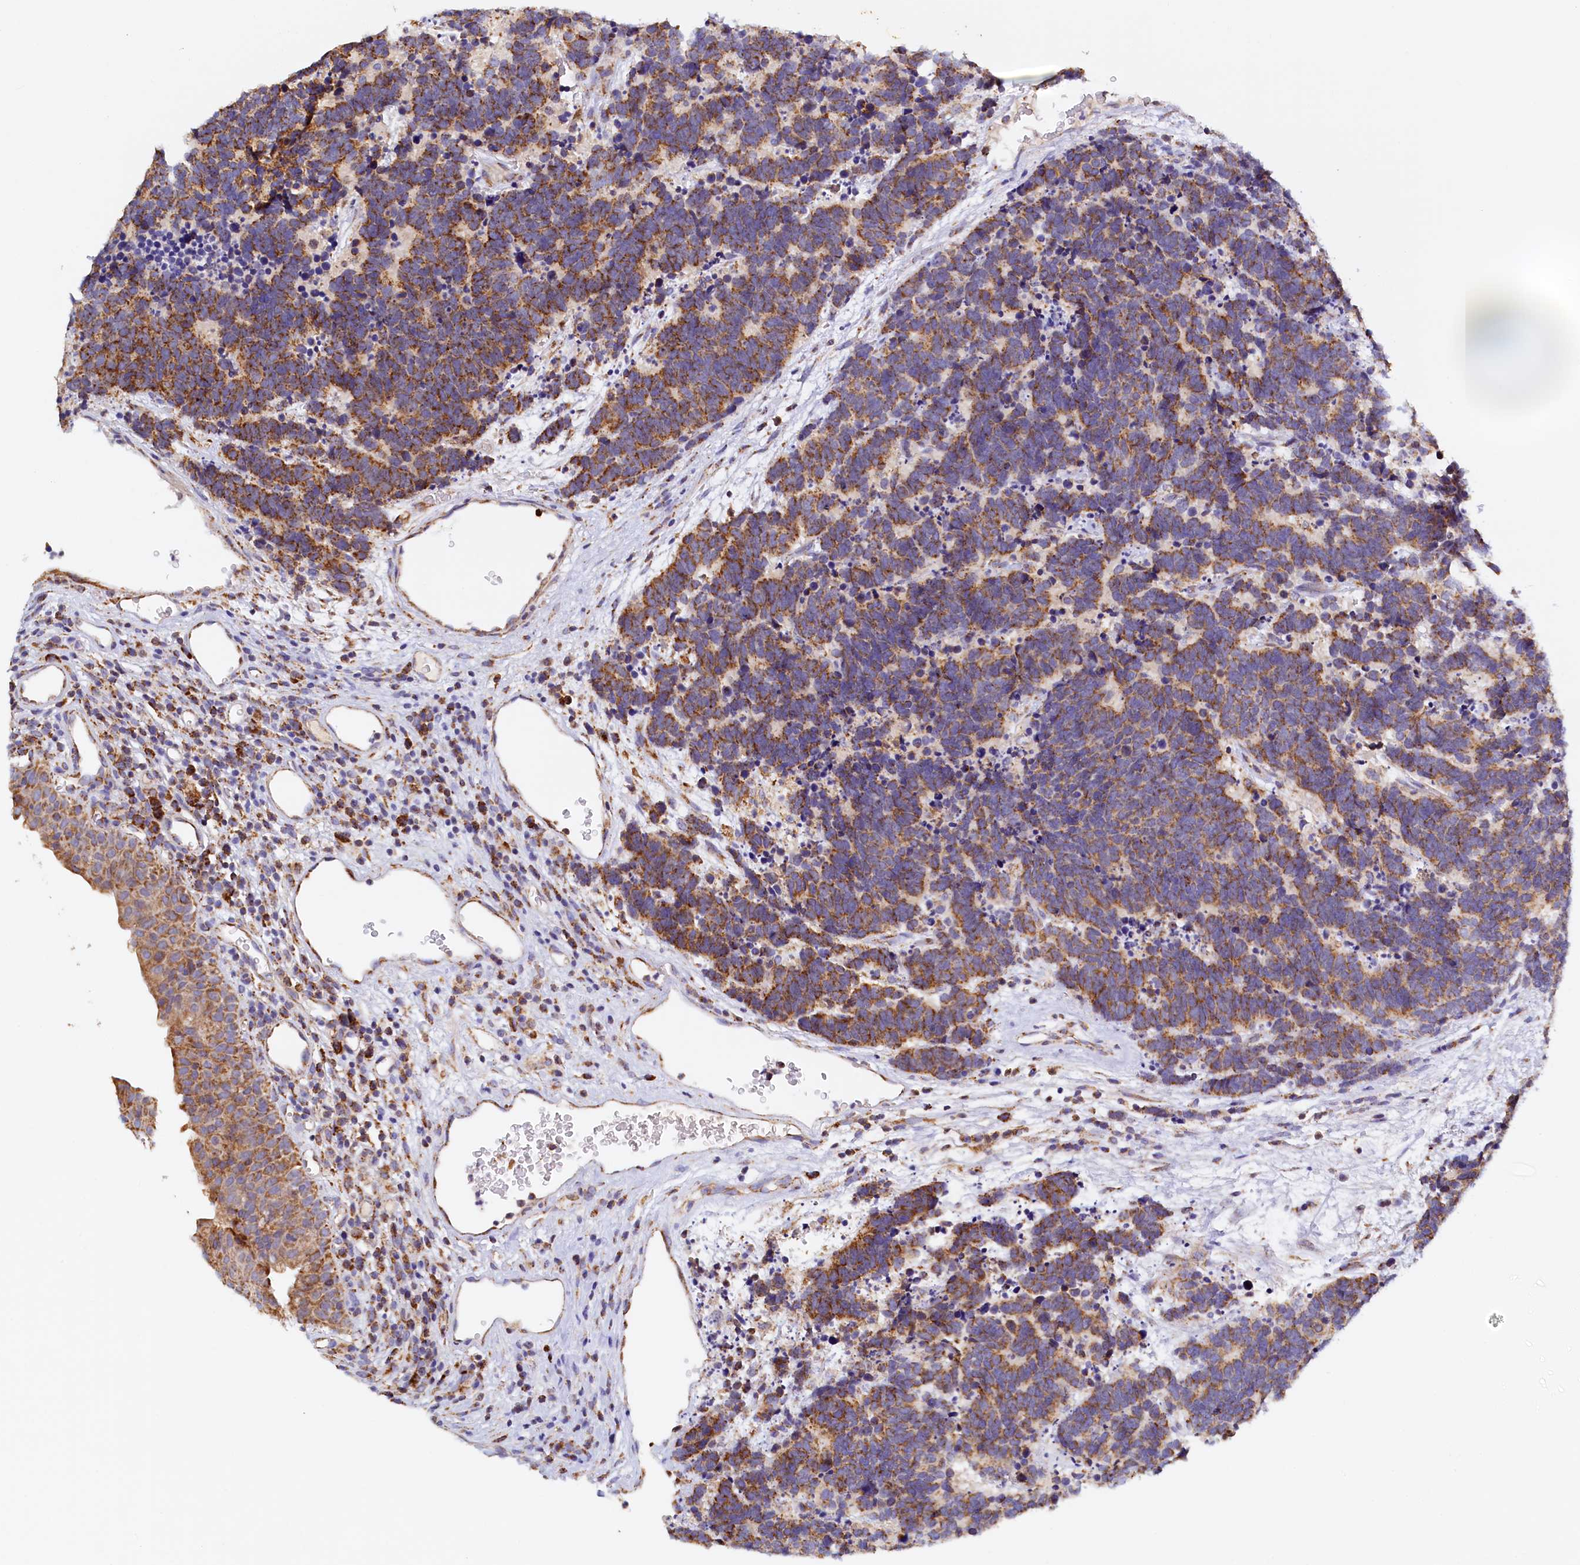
{"staining": {"intensity": "moderate", "quantity": ">75%", "location": "cytoplasmic/membranous"}, "tissue": "carcinoid", "cell_type": "Tumor cells", "image_type": "cancer", "snomed": [{"axis": "morphology", "description": "Carcinoma, NOS"}, {"axis": "morphology", "description": "Carcinoid, malignant, NOS"}, {"axis": "topography", "description": "Urinary bladder"}], "caption": "IHC of human carcinoma shows medium levels of moderate cytoplasmic/membranous positivity in approximately >75% of tumor cells.", "gene": "POC1A", "patient": {"sex": "male", "age": 57}}